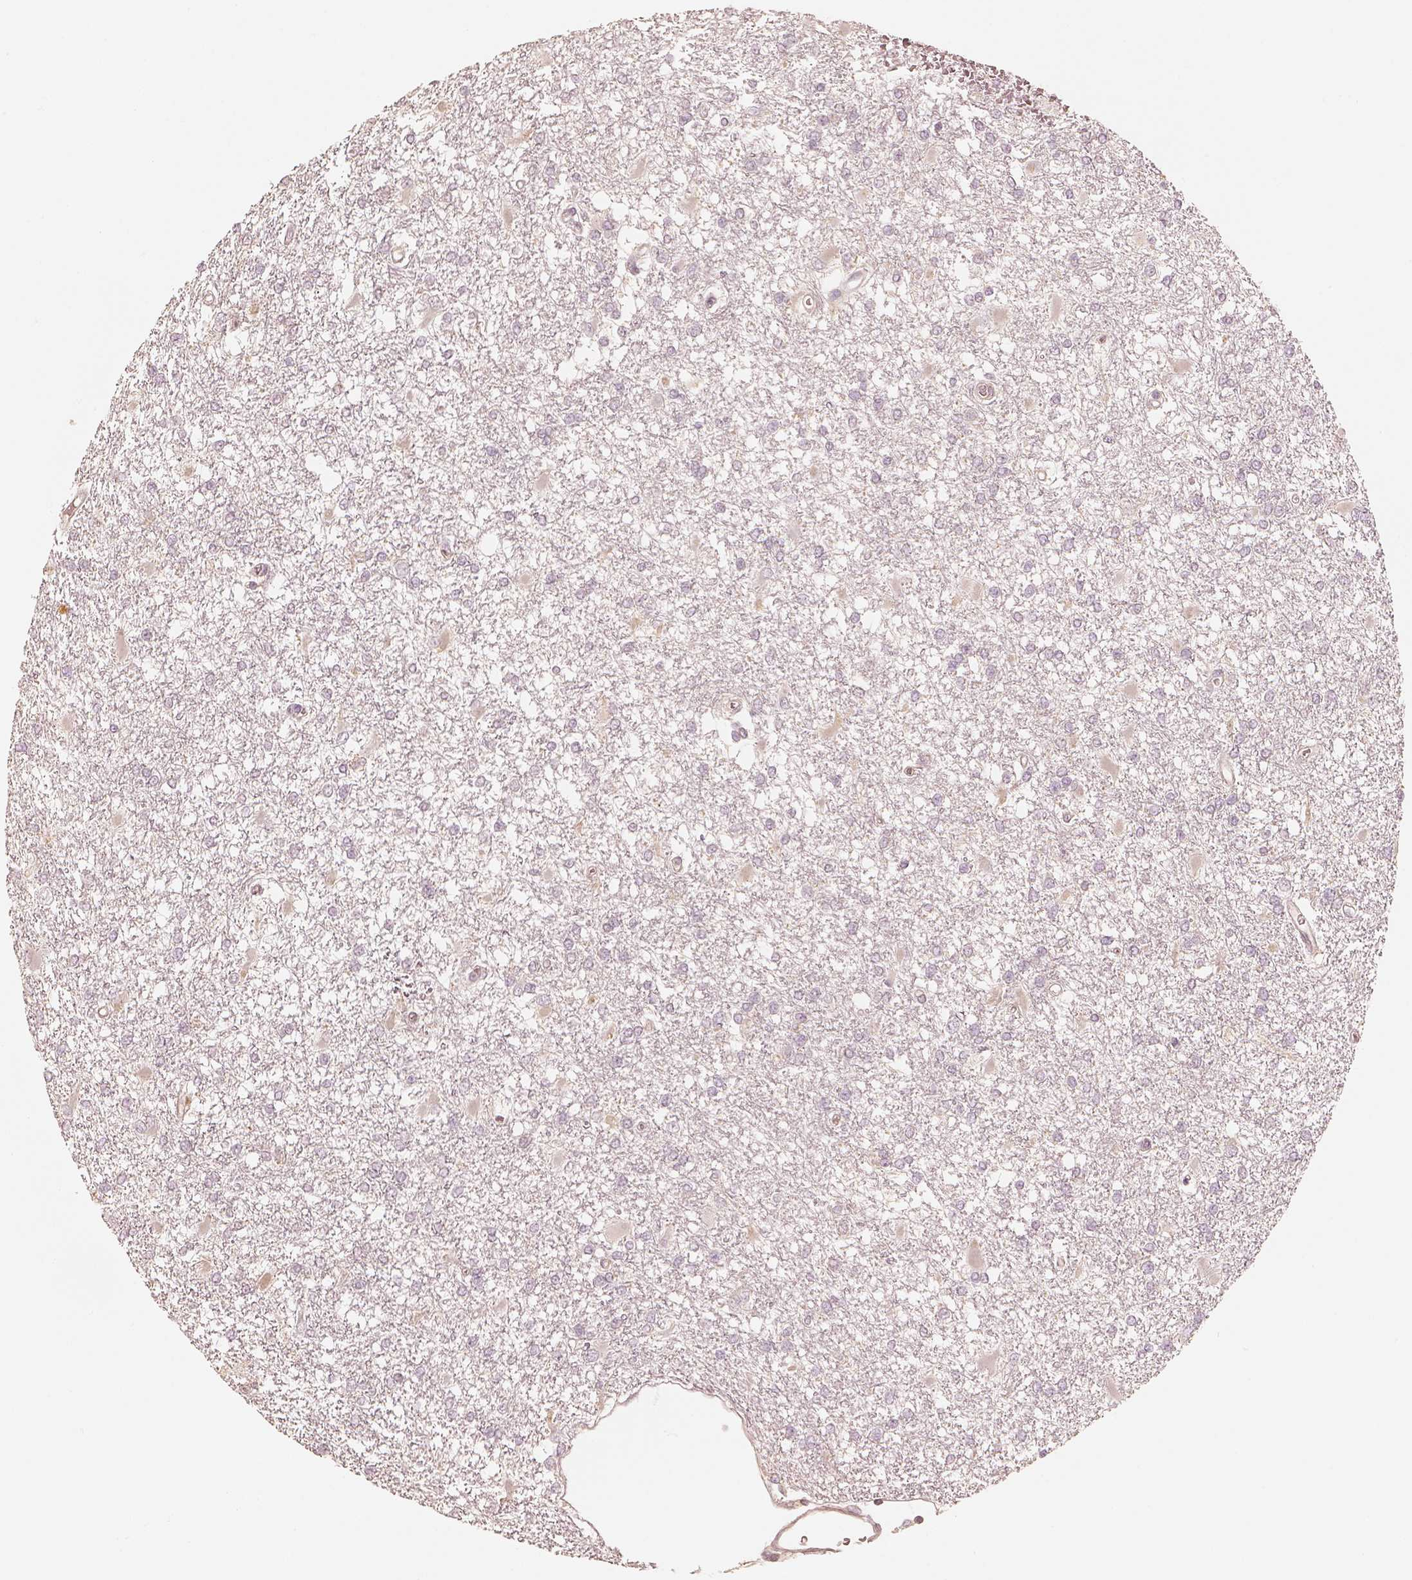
{"staining": {"intensity": "negative", "quantity": "none", "location": "none"}, "tissue": "glioma", "cell_type": "Tumor cells", "image_type": "cancer", "snomed": [{"axis": "morphology", "description": "Glioma, malignant, High grade"}, {"axis": "topography", "description": "Cerebral cortex"}], "caption": "Immunohistochemical staining of glioma reveals no significant positivity in tumor cells. Brightfield microscopy of IHC stained with DAB (3,3'-diaminobenzidine) (brown) and hematoxylin (blue), captured at high magnification.", "gene": "GORASP2", "patient": {"sex": "male", "age": 79}}